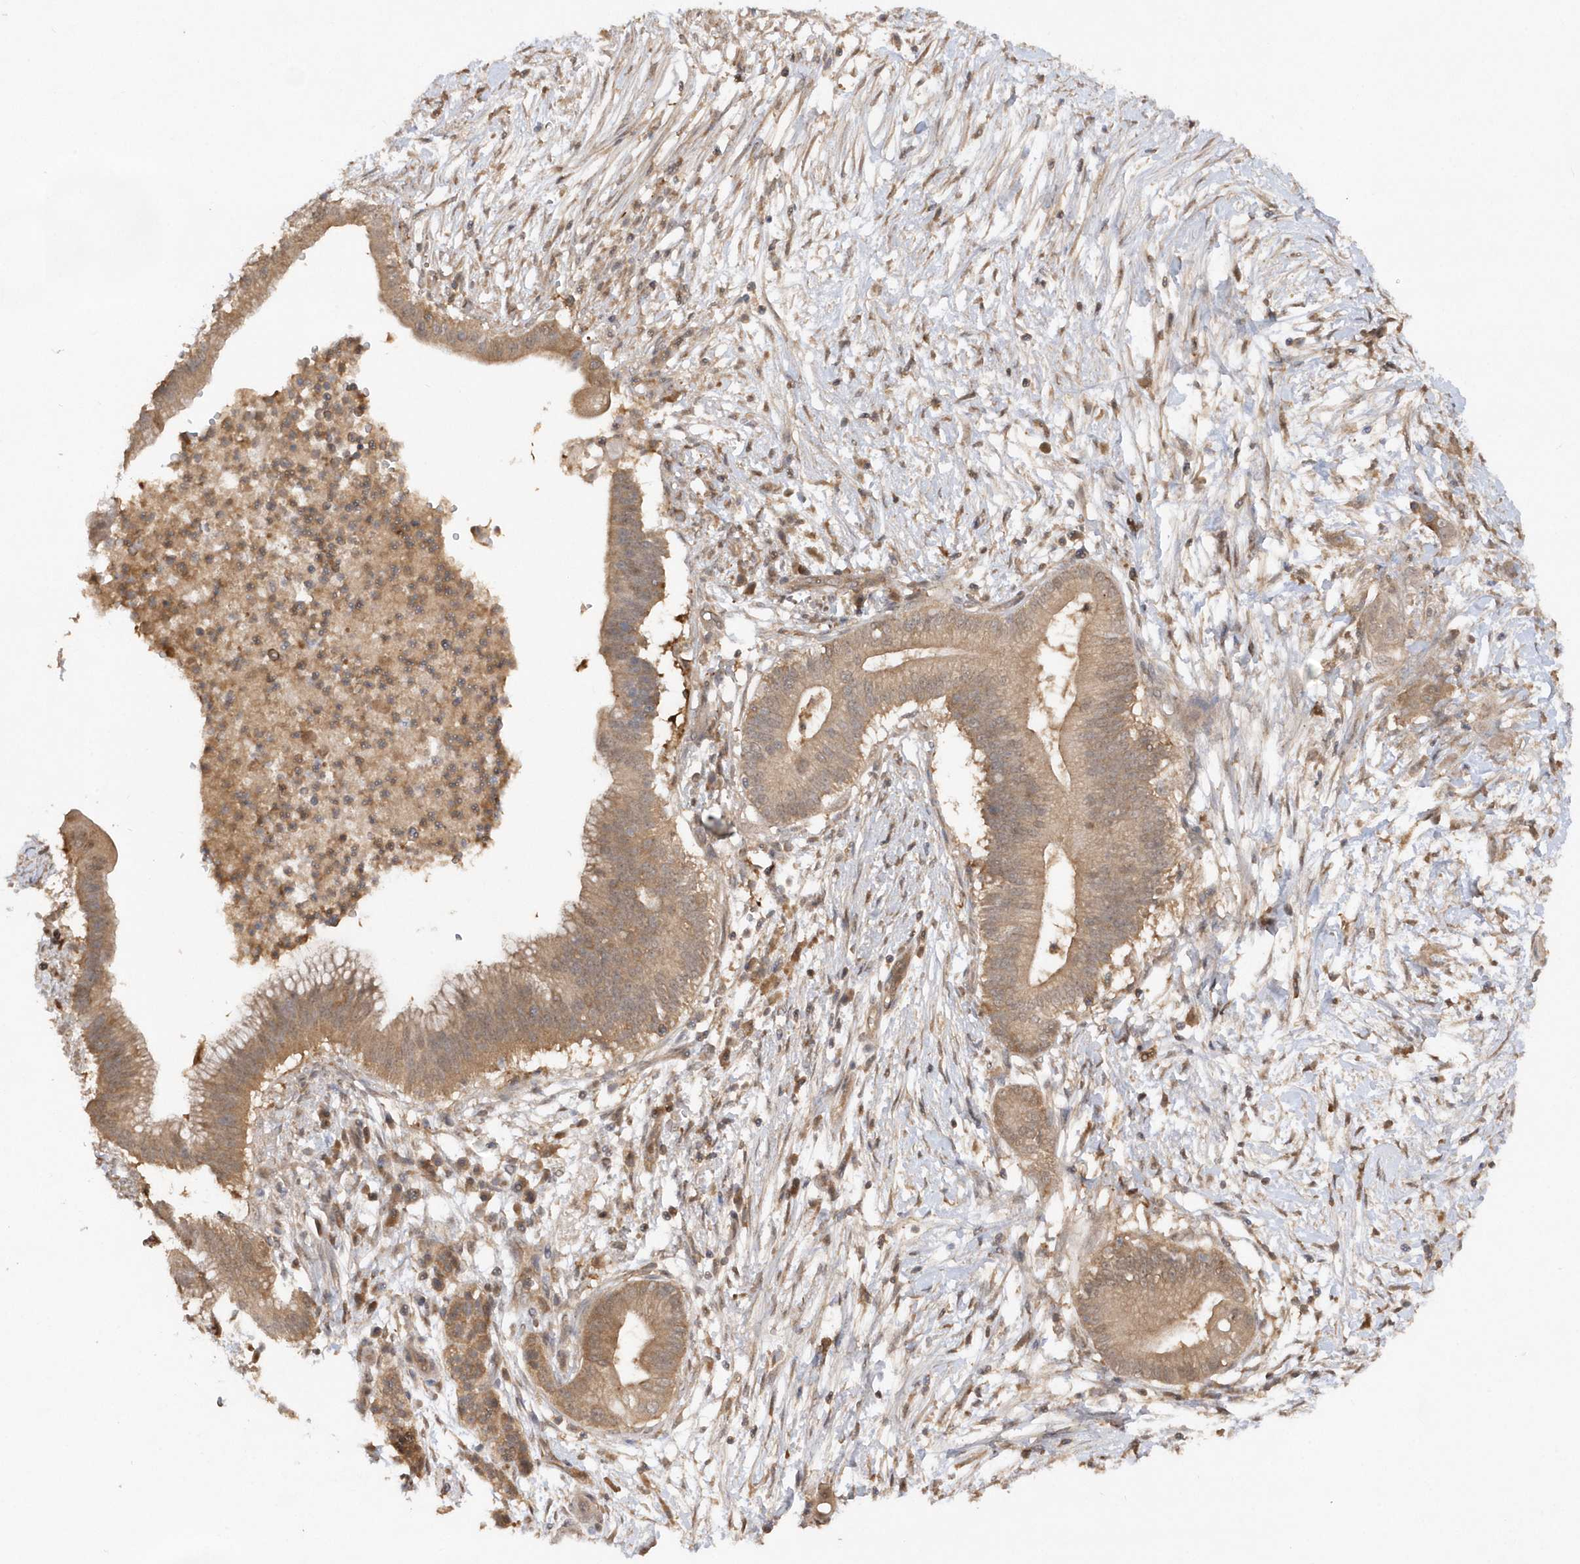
{"staining": {"intensity": "moderate", "quantity": ">75%", "location": "cytoplasmic/membranous"}, "tissue": "pancreatic cancer", "cell_type": "Tumor cells", "image_type": "cancer", "snomed": [{"axis": "morphology", "description": "Adenocarcinoma, NOS"}, {"axis": "topography", "description": "Pancreas"}], "caption": "IHC of human adenocarcinoma (pancreatic) displays medium levels of moderate cytoplasmic/membranous expression in about >75% of tumor cells.", "gene": "RPE", "patient": {"sex": "male", "age": 68}}